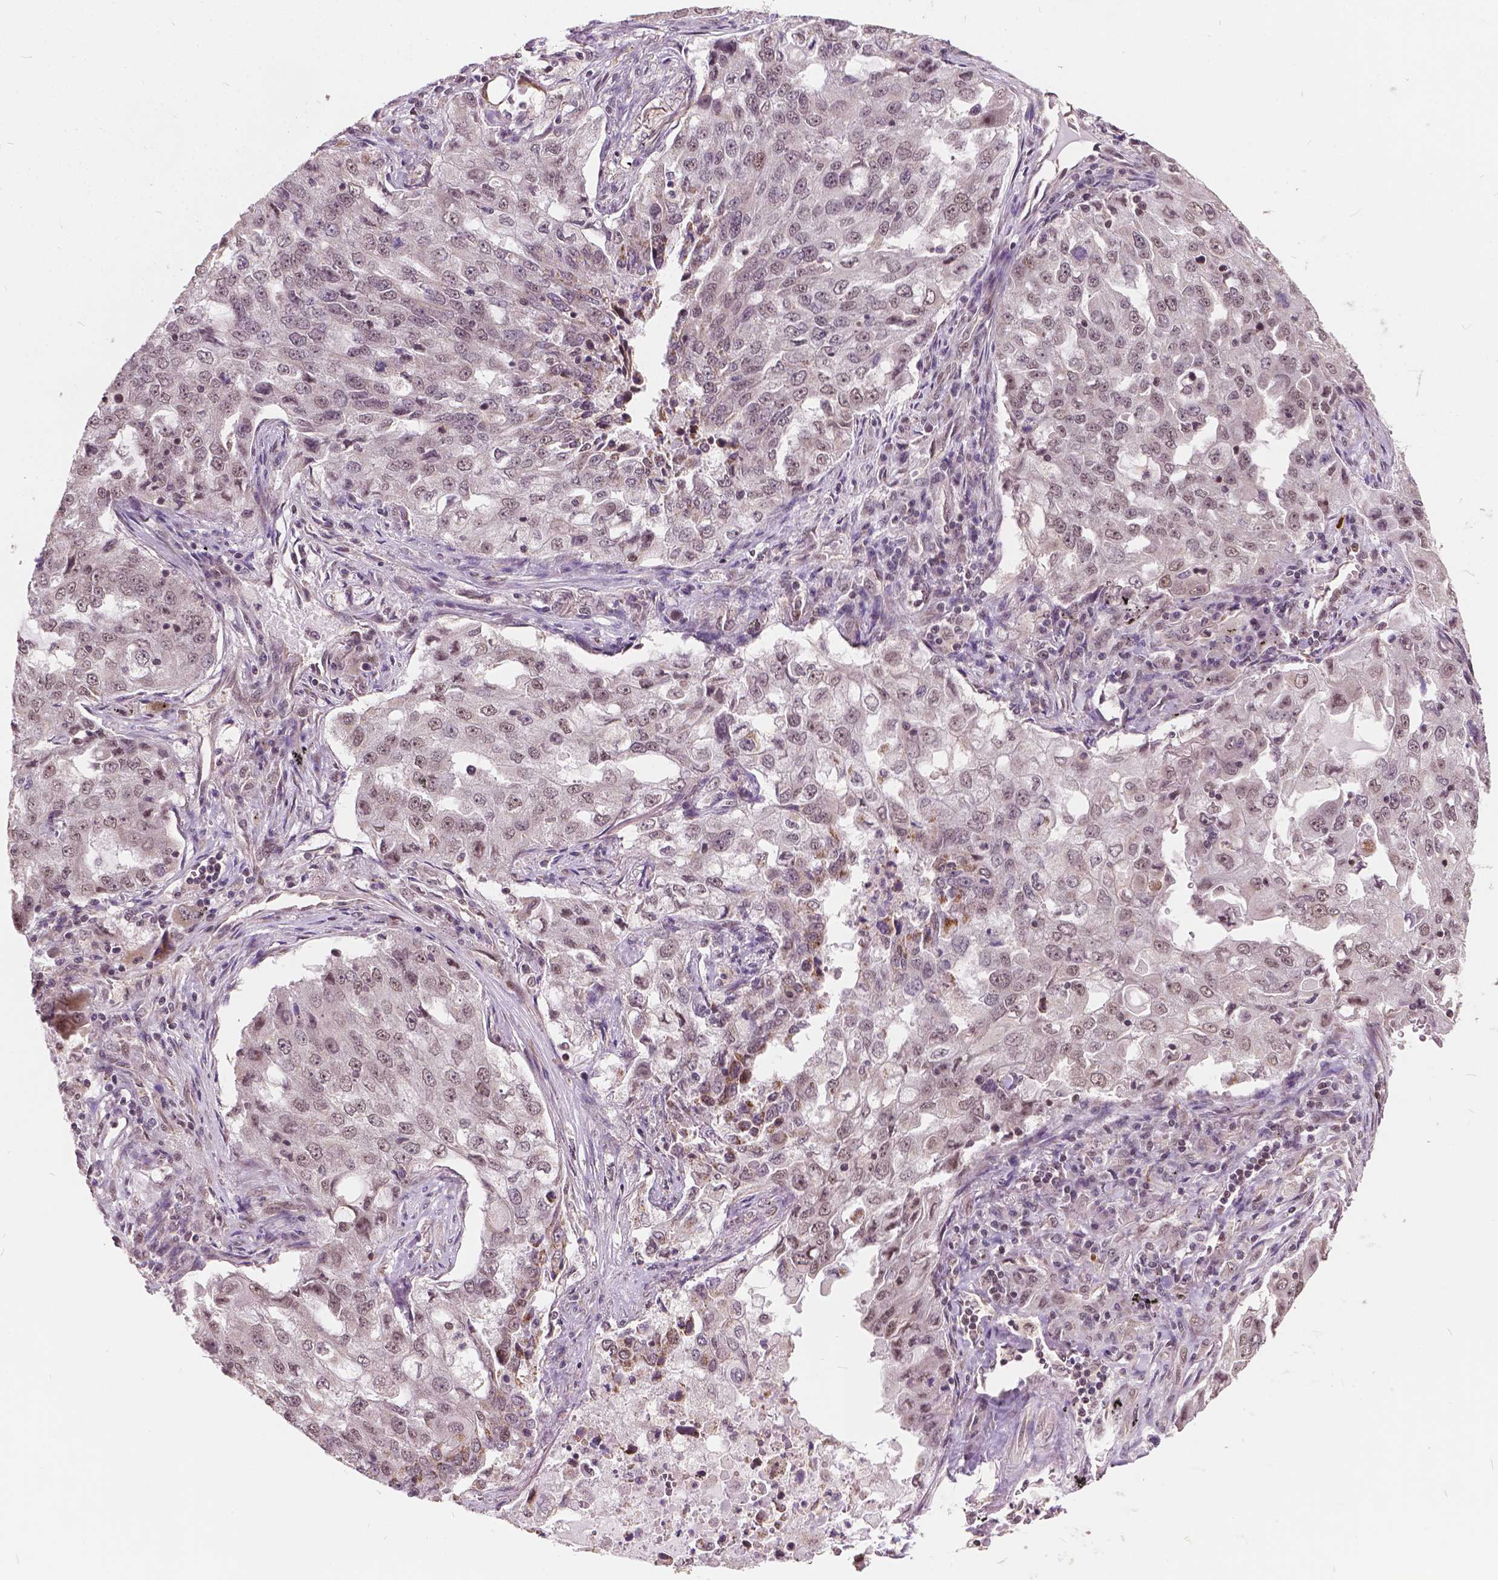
{"staining": {"intensity": "weak", "quantity": "25%-75%", "location": "nuclear"}, "tissue": "lung cancer", "cell_type": "Tumor cells", "image_type": "cancer", "snomed": [{"axis": "morphology", "description": "Adenocarcinoma, NOS"}, {"axis": "topography", "description": "Lung"}], "caption": "Immunohistochemistry (IHC) micrograph of neoplastic tissue: human lung cancer stained using immunohistochemistry displays low levels of weak protein expression localized specifically in the nuclear of tumor cells, appearing as a nuclear brown color.", "gene": "GPS2", "patient": {"sex": "female", "age": 61}}